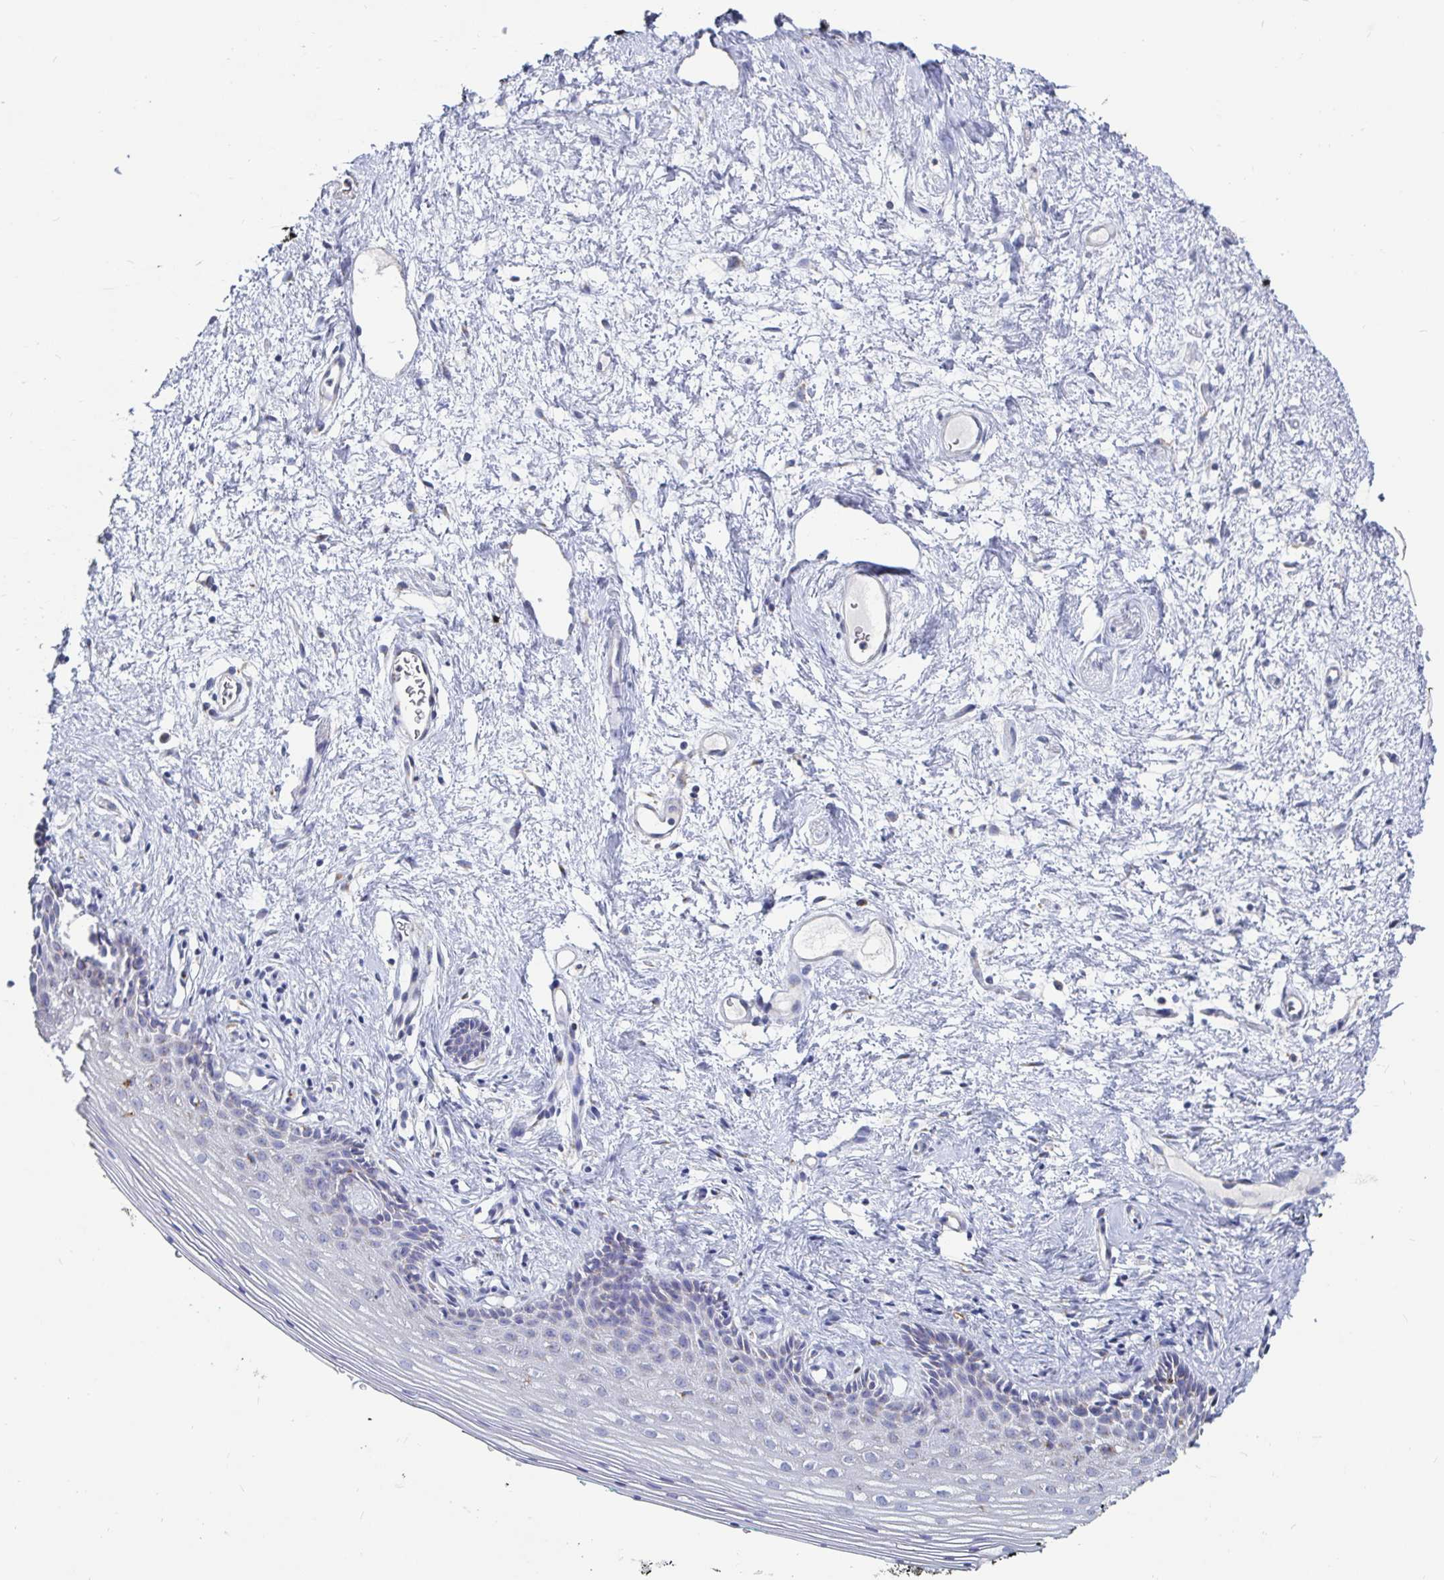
{"staining": {"intensity": "negative", "quantity": "none", "location": "none"}, "tissue": "vagina", "cell_type": "Squamous epithelial cells", "image_type": "normal", "snomed": [{"axis": "morphology", "description": "Normal tissue, NOS"}, {"axis": "topography", "description": "Vagina"}], "caption": "IHC micrograph of unremarkable human vagina stained for a protein (brown), which exhibits no staining in squamous epithelial cells.", "gene": "SPPL3", "patient": {"sex": "female", "age": 42}}